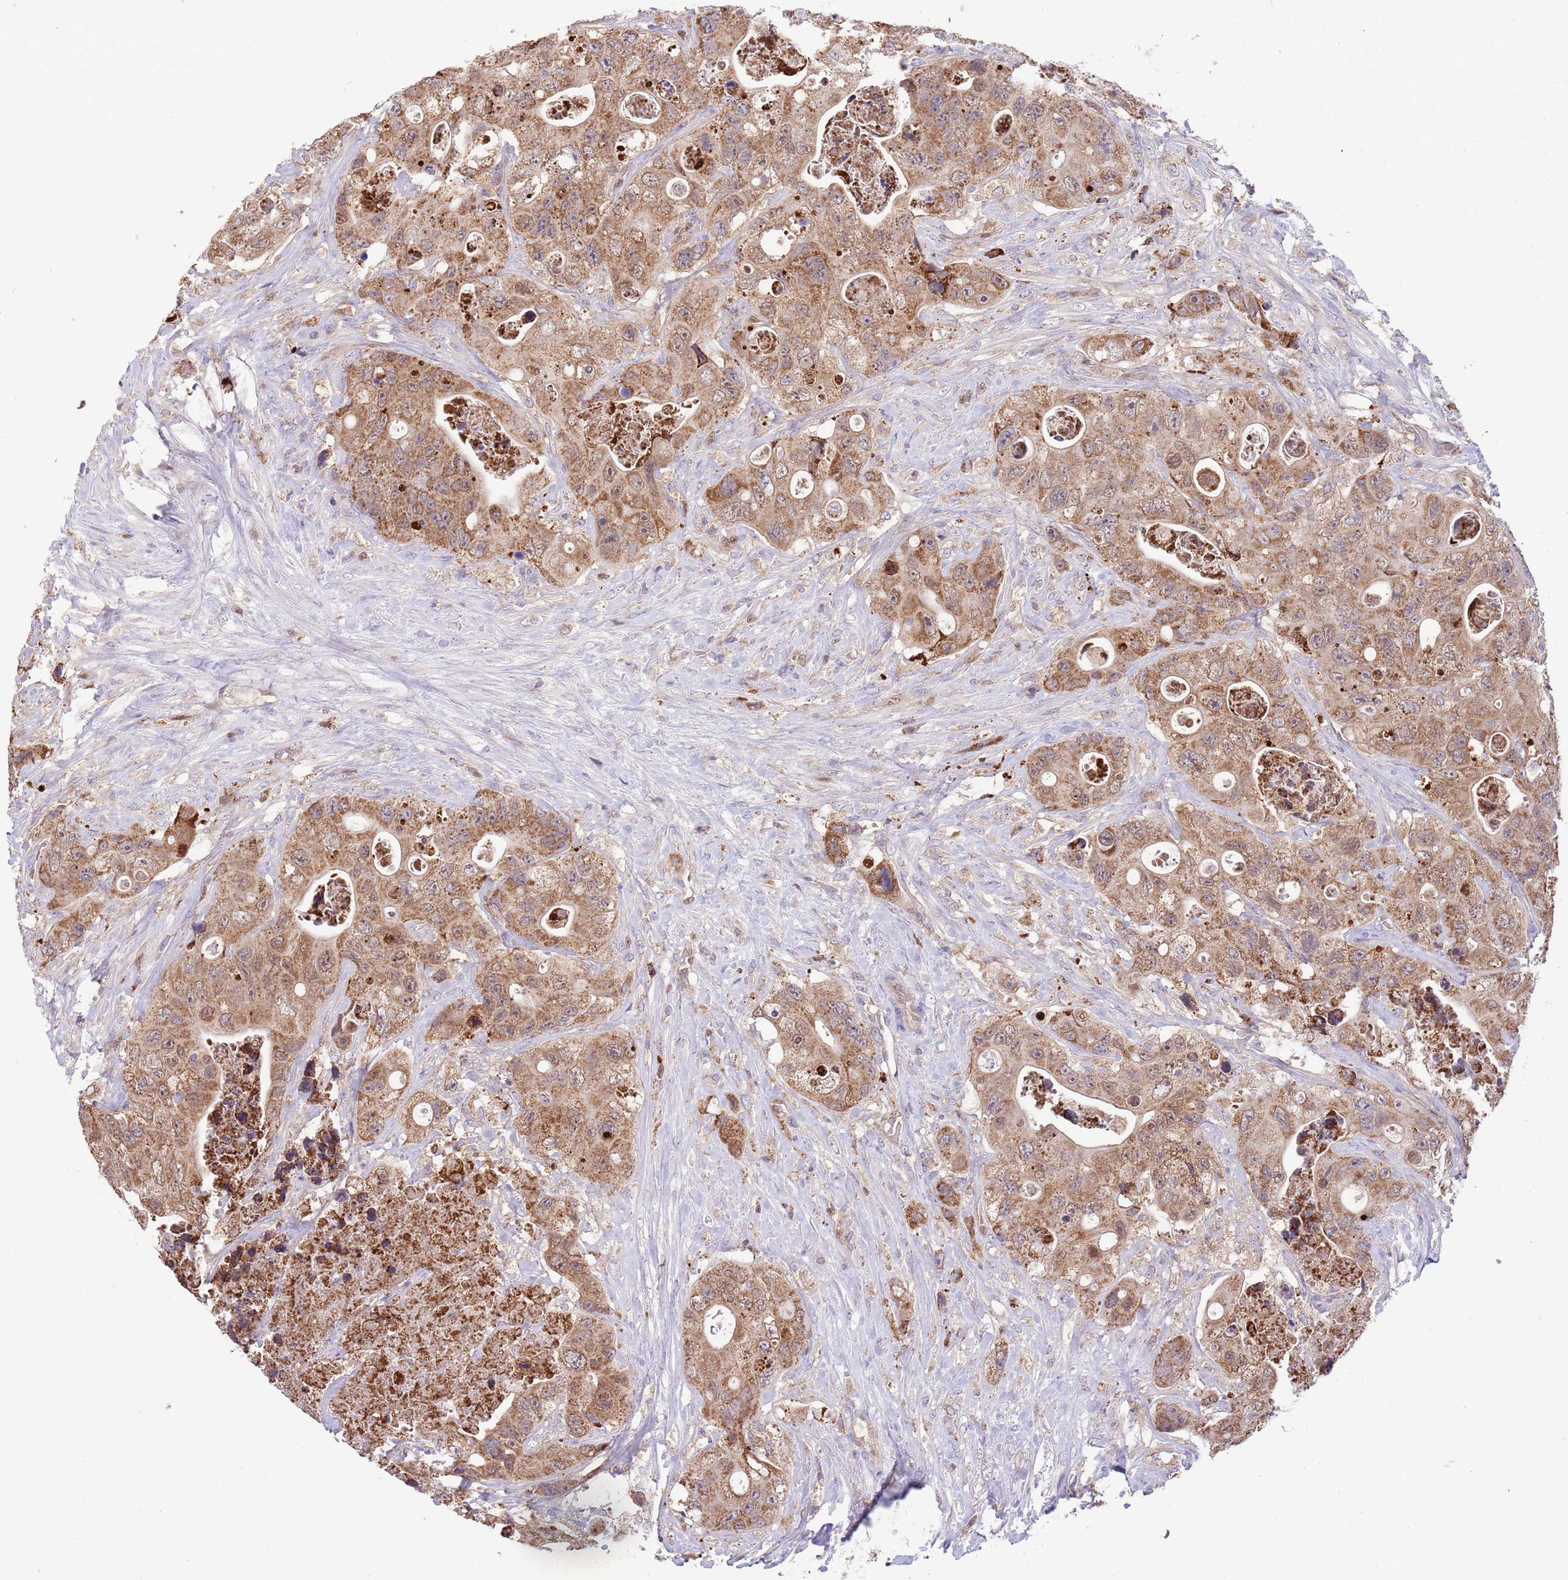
{"staining": {"intensity": "moderate", "quantity": ">75%", "location": "cytoplasmic/membranous"}, "tissue": "colorectal cancer", "cell_type": "Tumor cells", "image_type": "cancer", "snomed": [{"axis": "morphology", "description": "Adenocarcinoma, NOS"}, {"axis": "topography", "description": "Colon"}], "caption": "This photomicrograph reveals adenocarcinoma (colorectal) stained with immunohistochemistry (IHC) to label a protein in brown. The cytoplasmic/membranous of tumor cells show moderate positivity for the protein. Nuclei are counter-stained blue.", "gene": "DDT", "patient": {"sex": "female", "age": 46}}